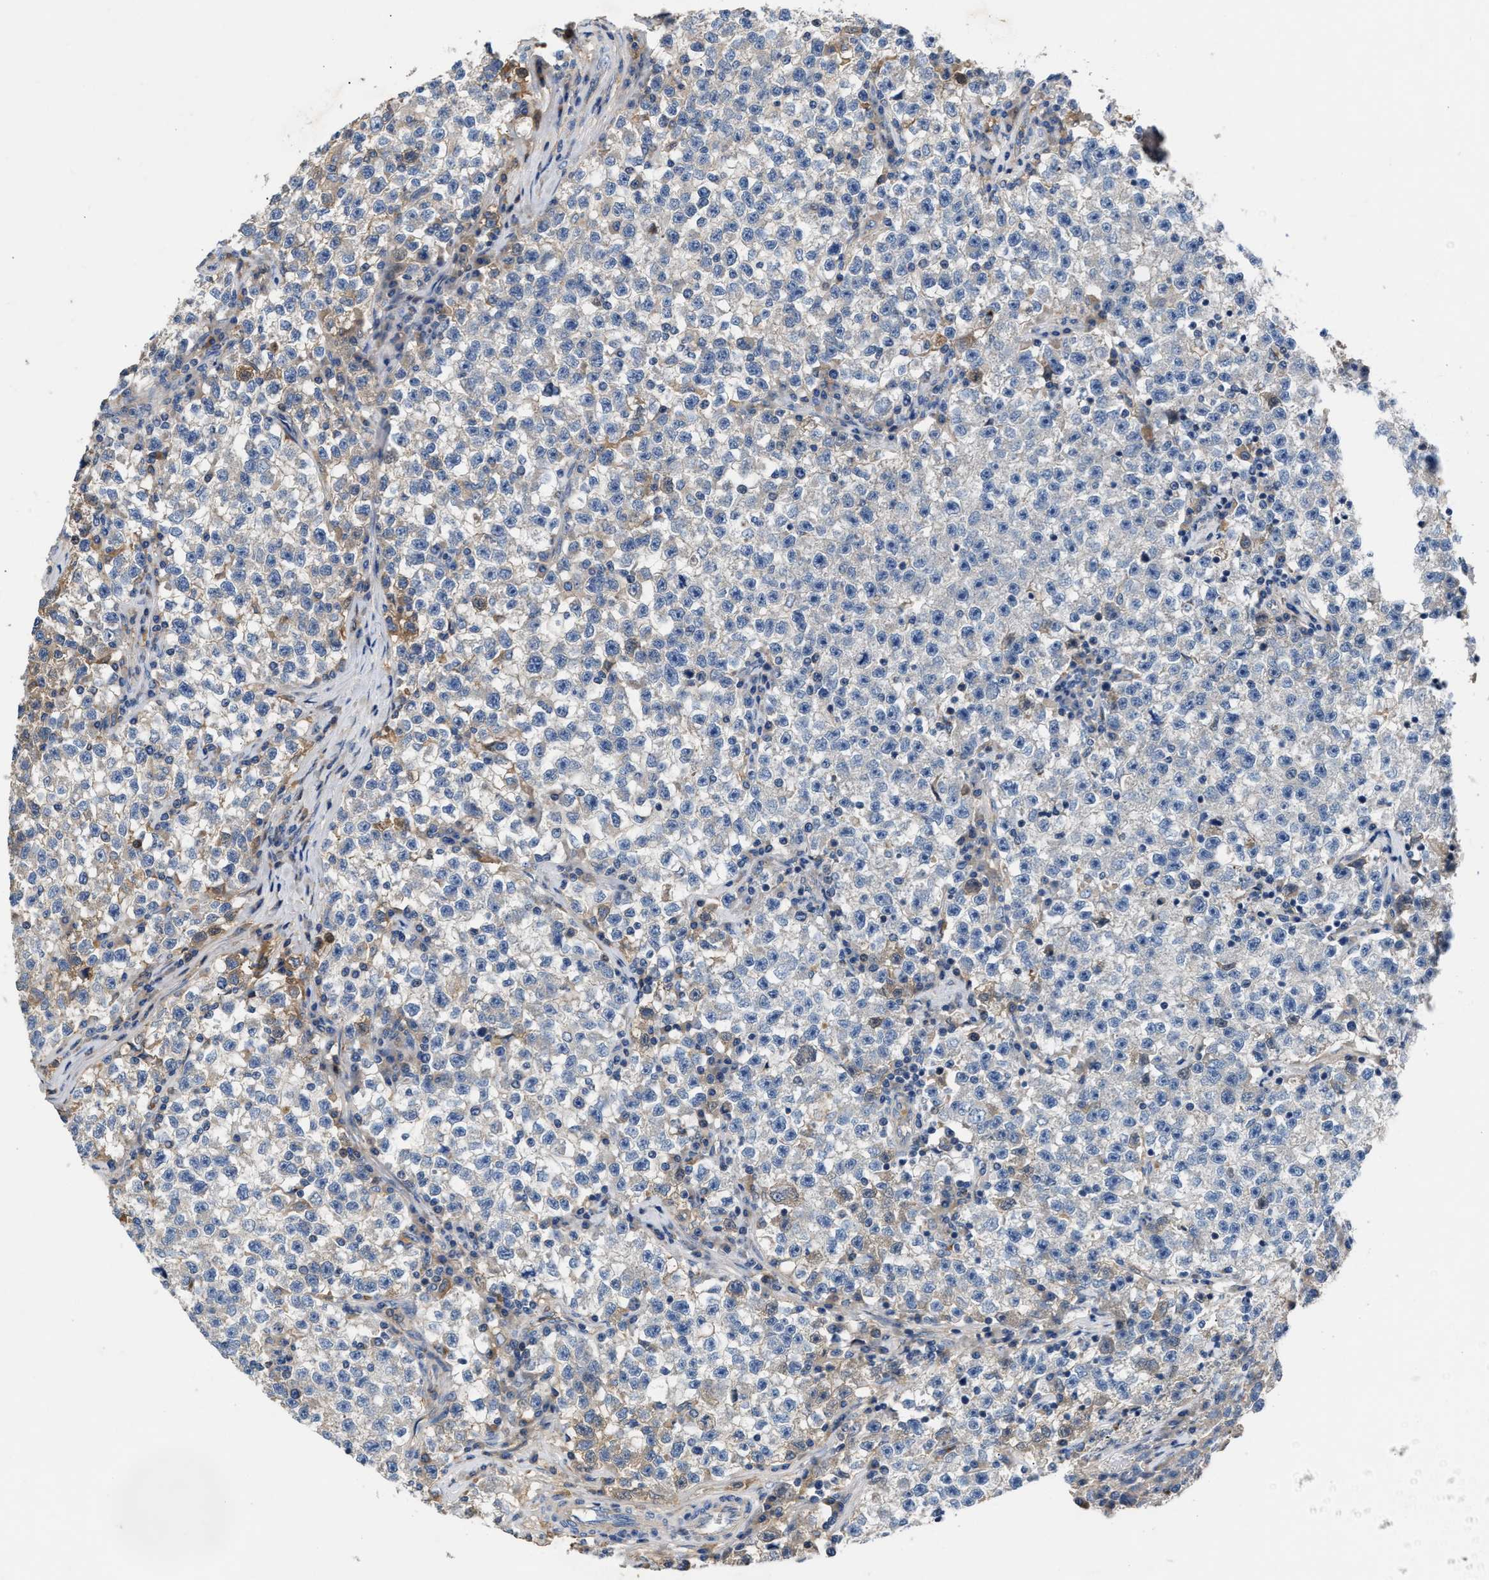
{"staining": {"intensity": "negative", "quantity": "none", "location": "none"}, "tissue": "testis cancer", "cell_type": "Tumor cells", "image_type": "cancer", "snomed": [{"axis": "morphology", "description": "Seminoma, NOS"}, {"axis": "topography", "description": "Testis"}], "caption": "This is an immunohistochemistry (IHC) image of human testis cancer (seminoma). There is no positivity in tumor cells.", "gene": "CCDC171", "patient": {"sex": "male", "age": 22}}